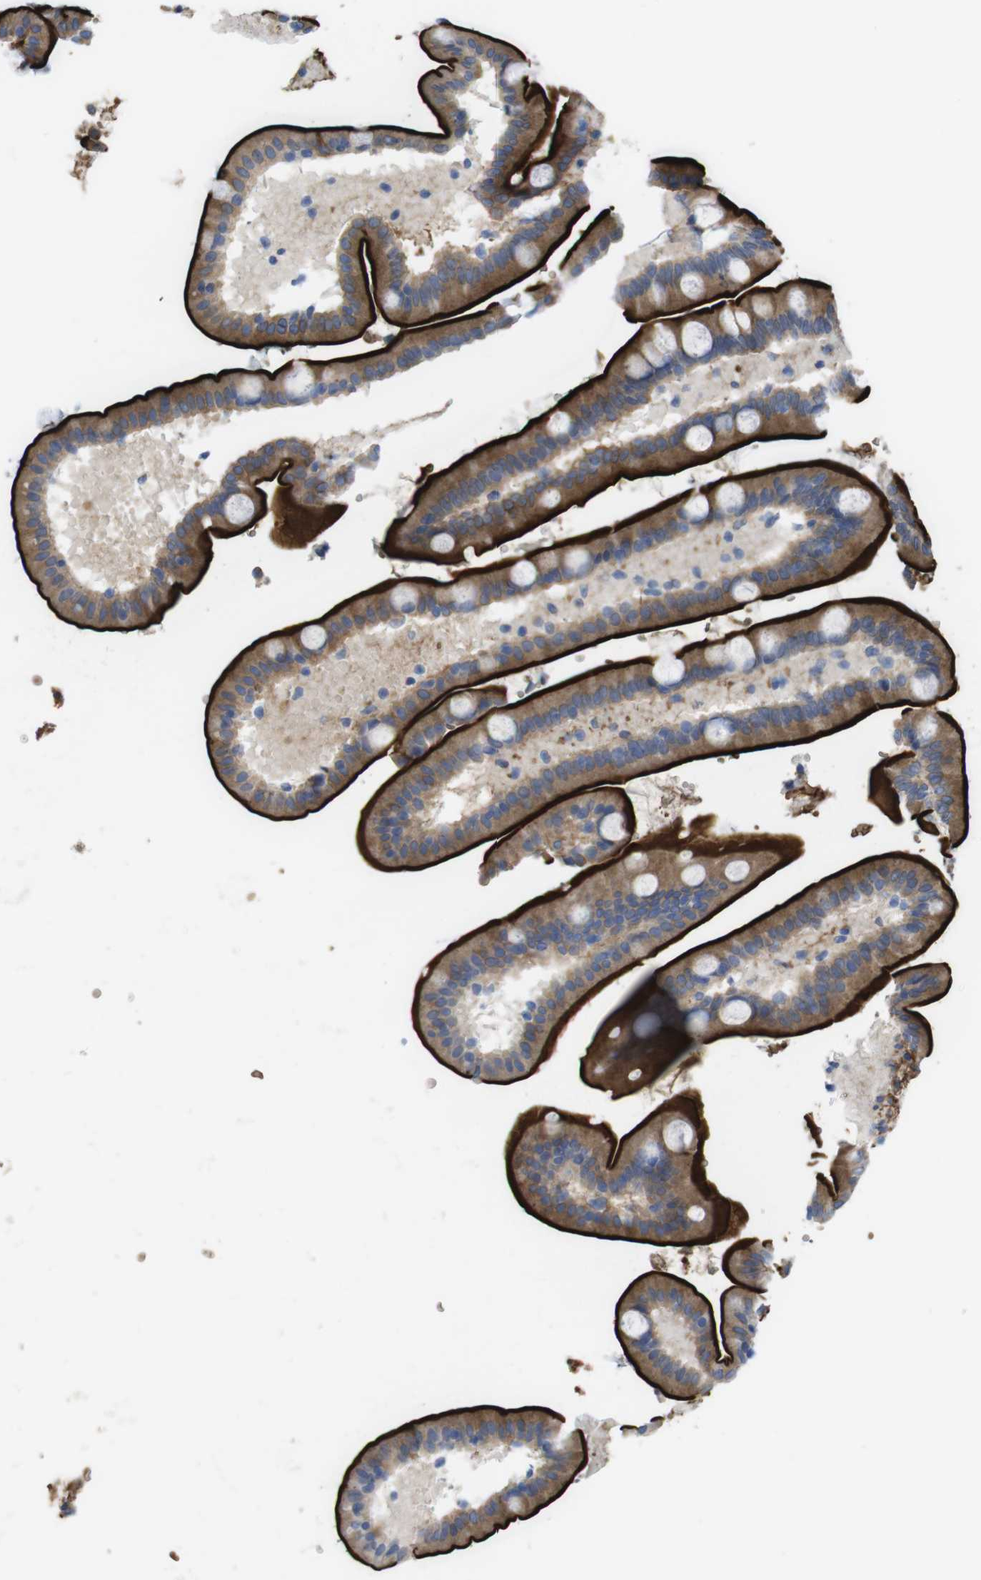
{"staining": {"intensity": "strong", "quantity": "25%-75%", "location": "cytoplasmic/membranous"}, "tissue": "duodenum", "cell_type": "Glandular cells", "image_type": "normal", "snomed": [{"axis": "morphology", "description": "Normal tissue, NOS"}, {"axis": "topography", "description": "Duodenum"}], "caption": "This is an image of immunohistochemistry staining of normal duodenum, which shows strong expression in the cytoplasmic/membranous of glandular cells.", "gene": "CYBRD1", "patient": {"sex": "male", "age": 54}}